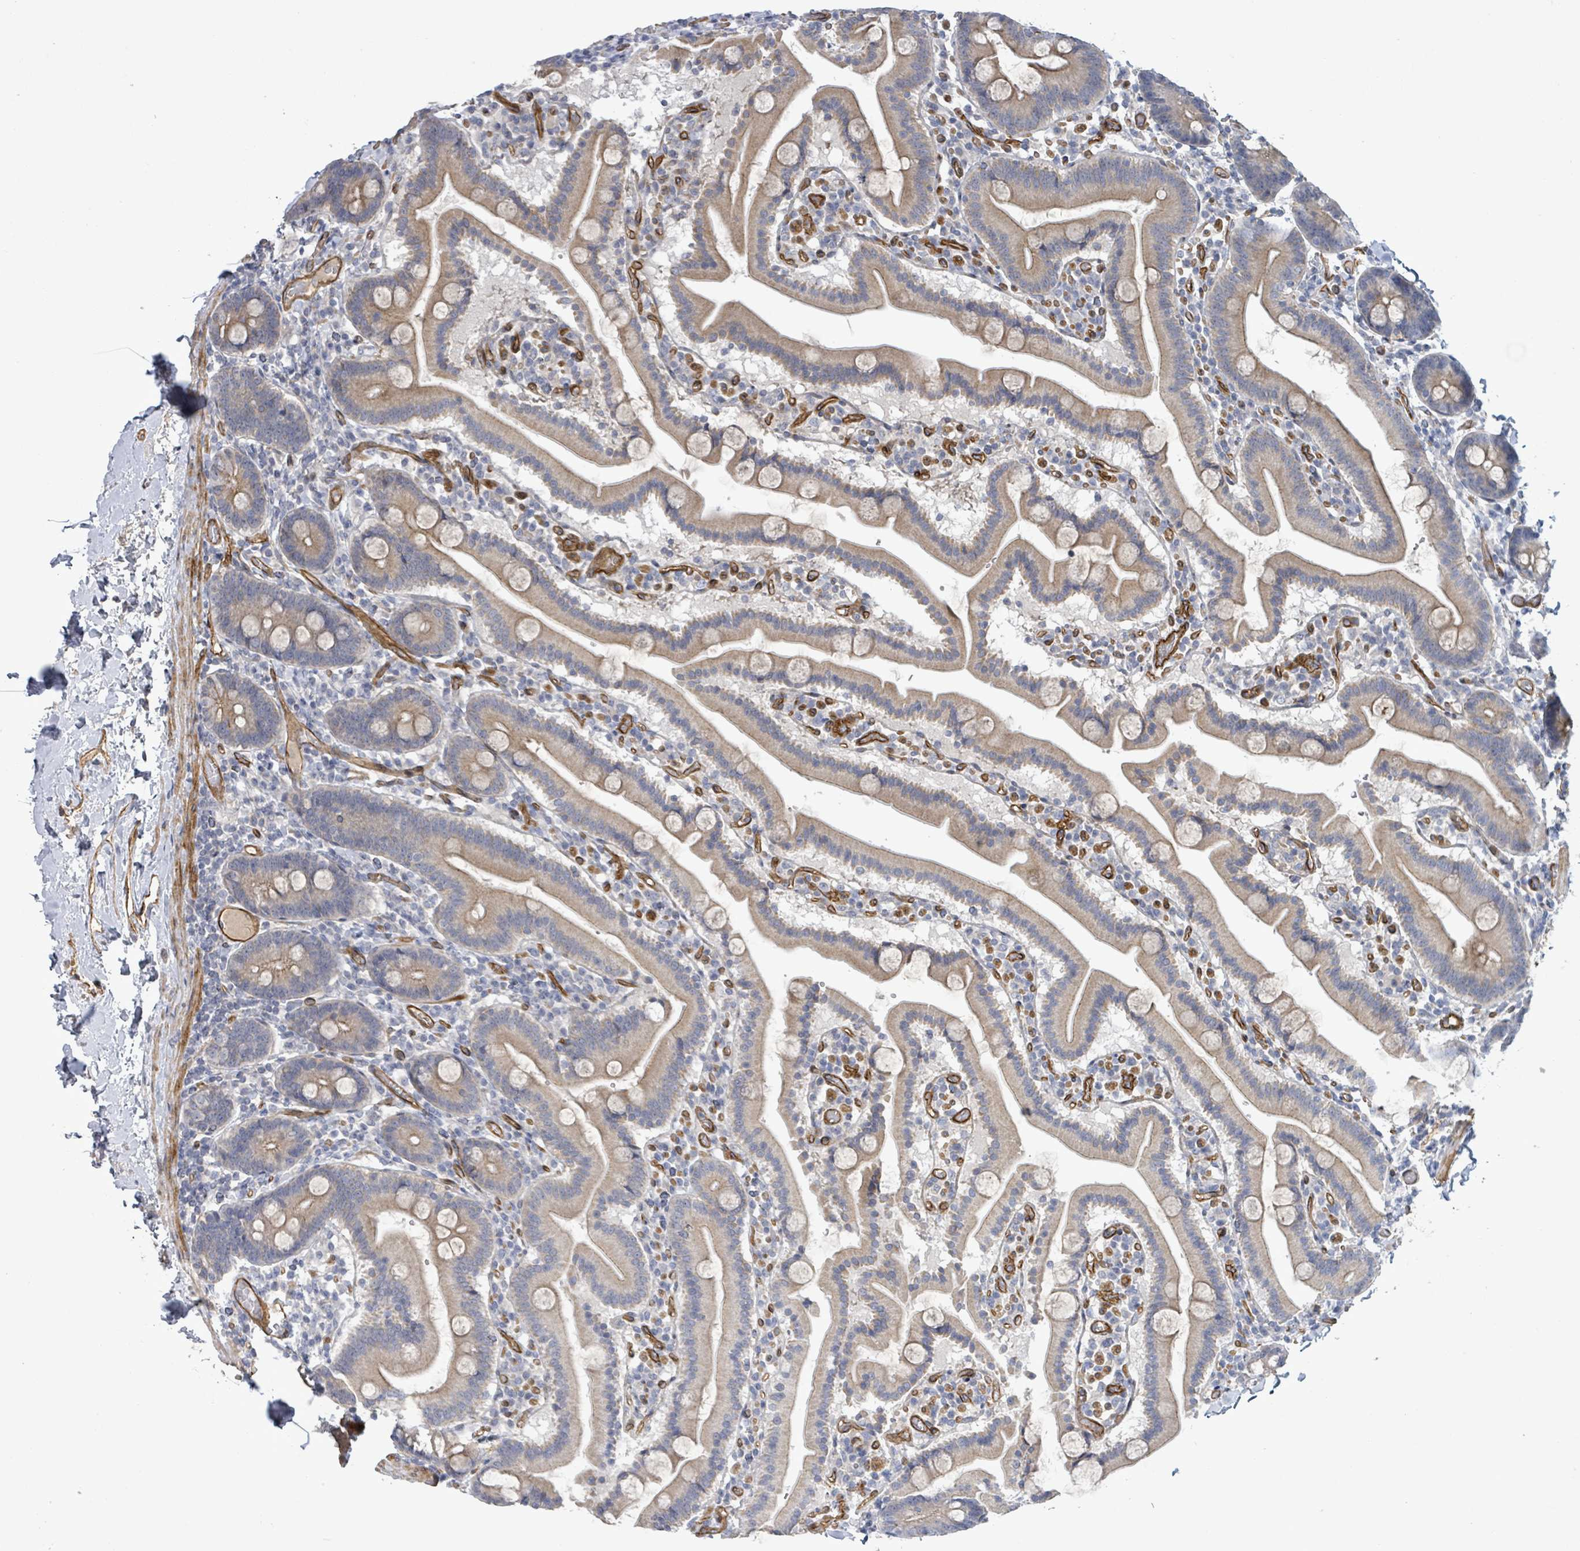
{"staining": {"intensity": "weak", "quantity": "25%-75%", "location": "cytoplasmic/membranous"}, "tissue": "duodenum", "cell_type": "Glandular cells", "image_type": "normal", "snomed": [{"axis": "morphology", "description": "Normal tissue, NOS"}, {"axis": "topography", "description": "Duodenum"}], "caption": "Protein expression analysis of normal human duodenum reveals weak cytoplasmic/membranous expression in approximately 25%-75% of glandular cells. The protein is shown in brown color, while the nuclei are stained blue.", "gene": "KANK3", "patient": {"sex": "male", "age": 55}}